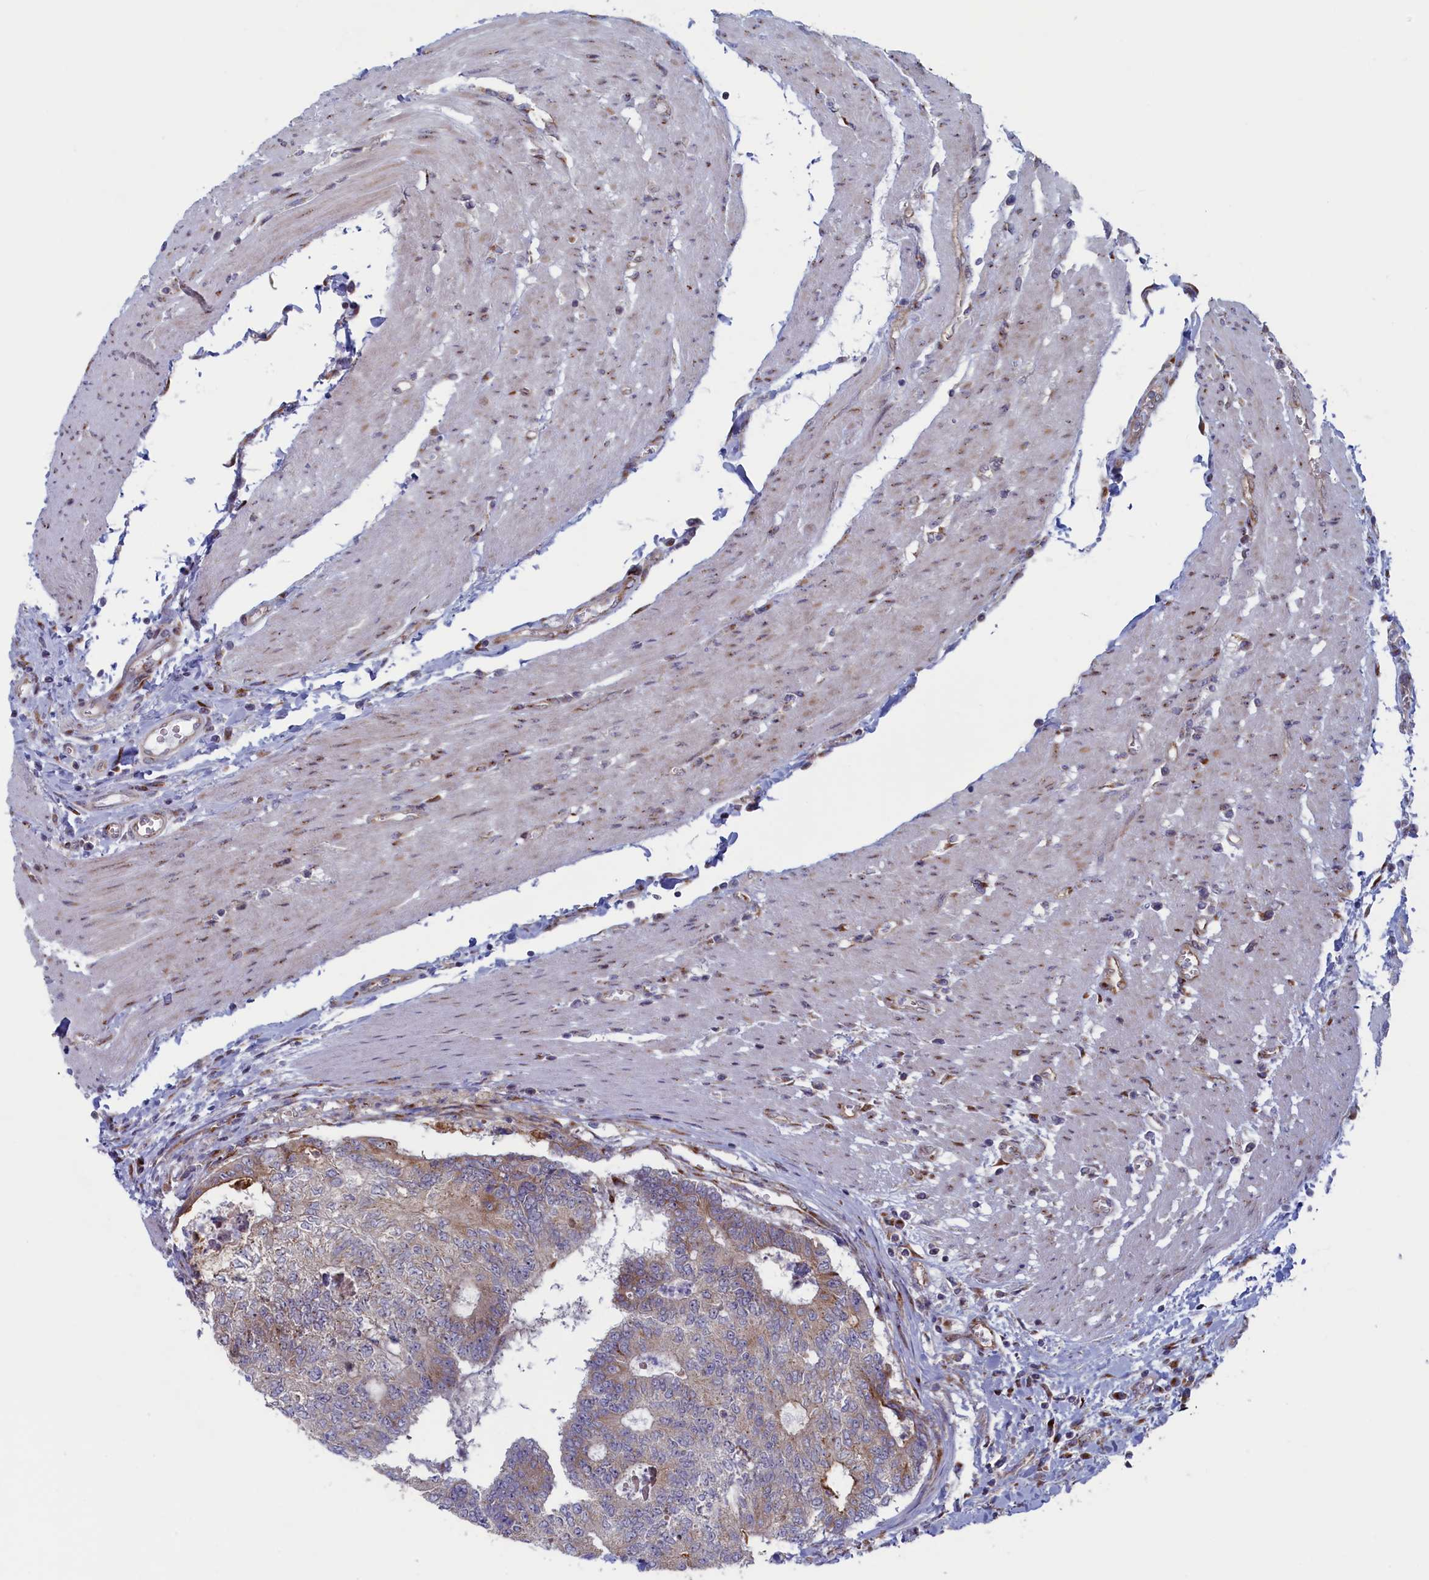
{"staining": {"intensity": "weak", "quantity": "<25%", "location": "cytoplasmic/membranous"}, "tissue": "colorectal cancer", "cell_type": "Tumor cells", "image_type": "cancer", "snomed": [{"axis": "morphology", "description": "Adenocarcinoma, NOS"}, {"axis": "topography", "description": "Colon"}], "caption": "High magnification brightfield microscopy of colorectal cancer stained with DAB (brown) and counterstained with hematoxylin (blue): tumor cells show no significant expression. Brightfield microscopy of immunohistochemistry (IHC) stained with DAB (brown) and hematoxylin (blue), captured at high magnification.", "gene": "MTFMT", "patient": {"sex": "female", "age": 67}}